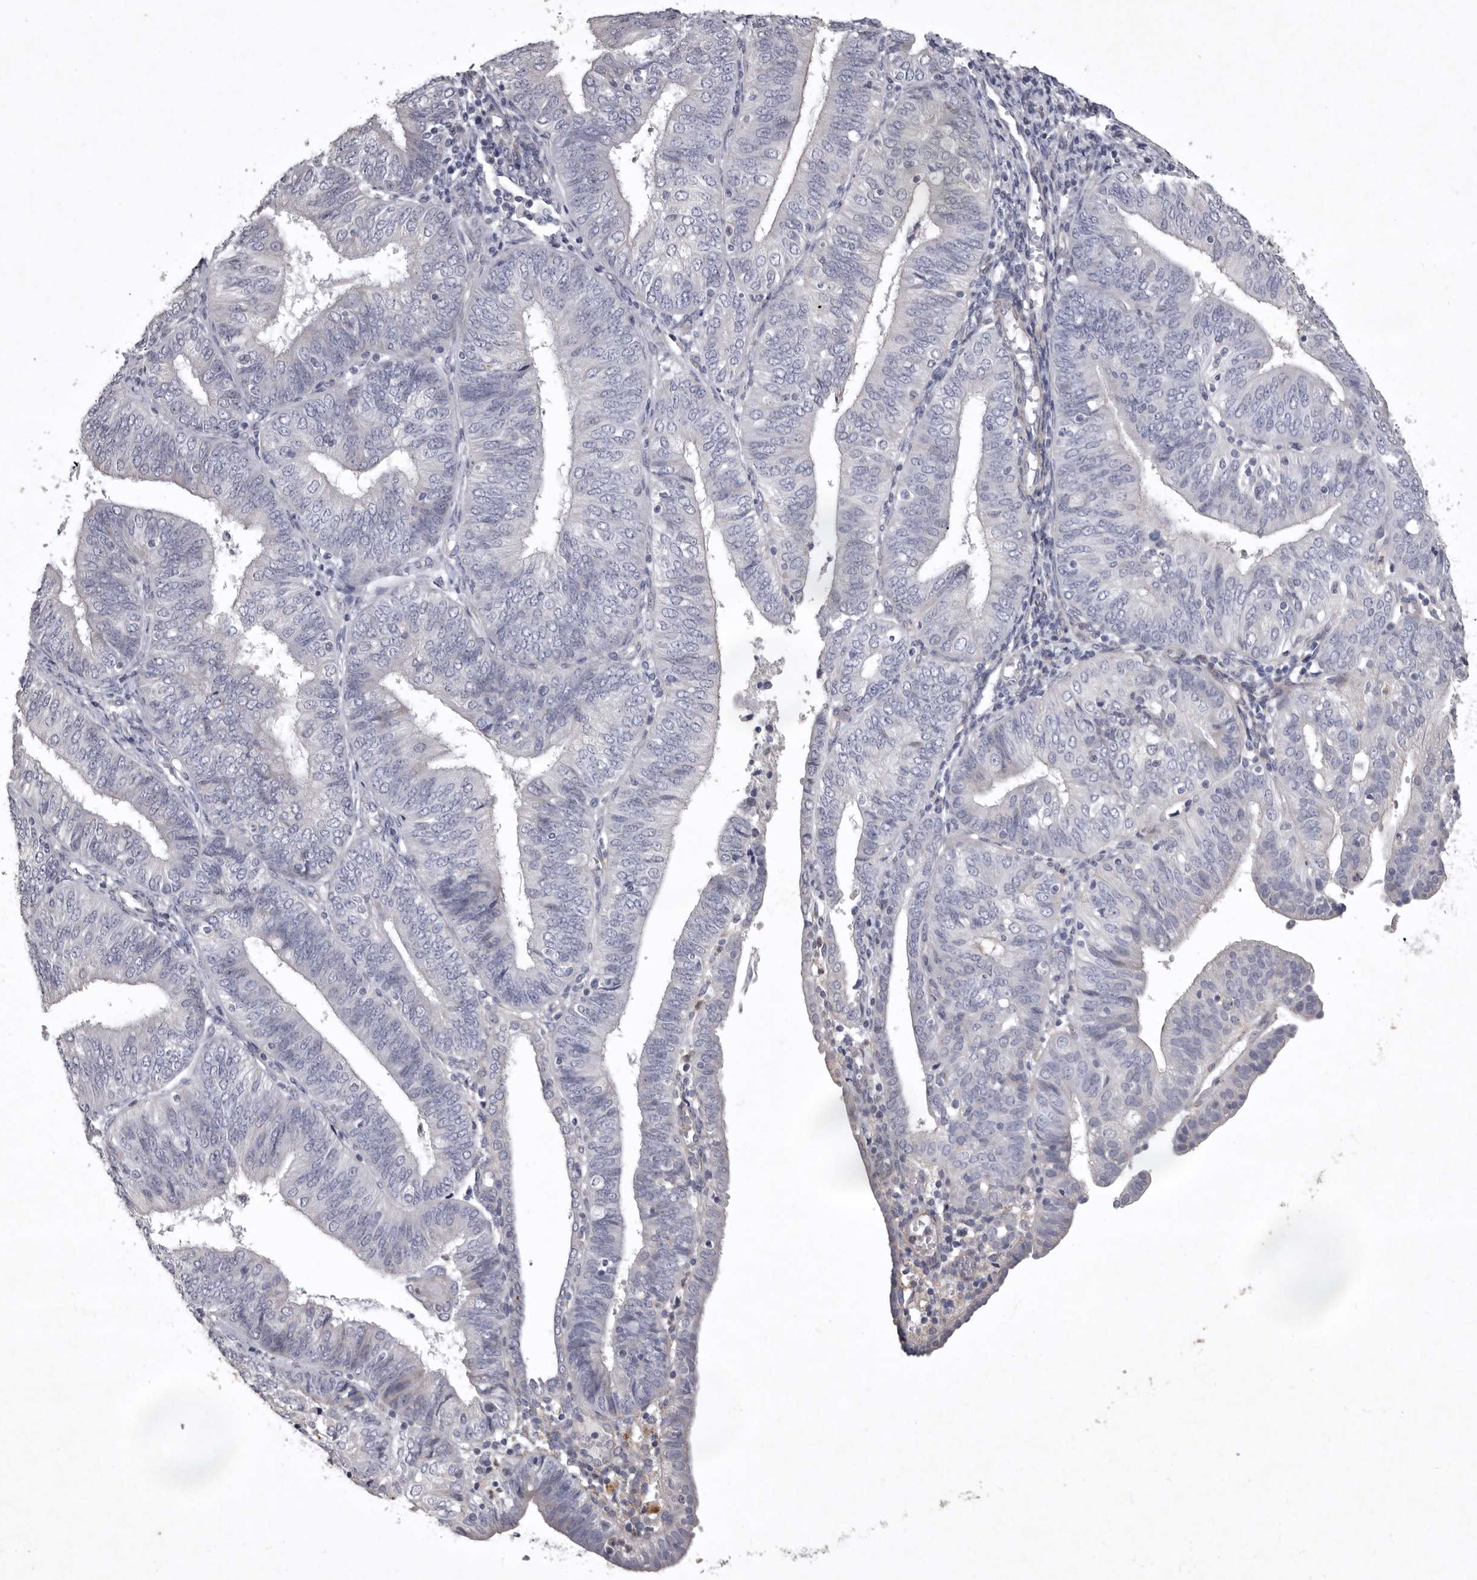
{"staining": {"intensity": "negative", "quantity": "none", "location": "none"}, "tissue": "endometrial cancer", "cell_type": "Tumor cells", "image_type": "cancer", "snomed": [{"axis": "morphology", "description": "Adenocarcinoma, NOS"}, {"axis": "topography", "description": "Endometrium"}], "caption": "The image reveals no staining of tumor cells in endometrial cancer. Brightfield microscopy of immunohistochemistry stained with DAB (3,3'-diaminobenzidine) (brown) and hematoxylin (blue), captured at high magnification.", "gene": "NKAIN4", "patient": {"sex": "female", "age": 58}}